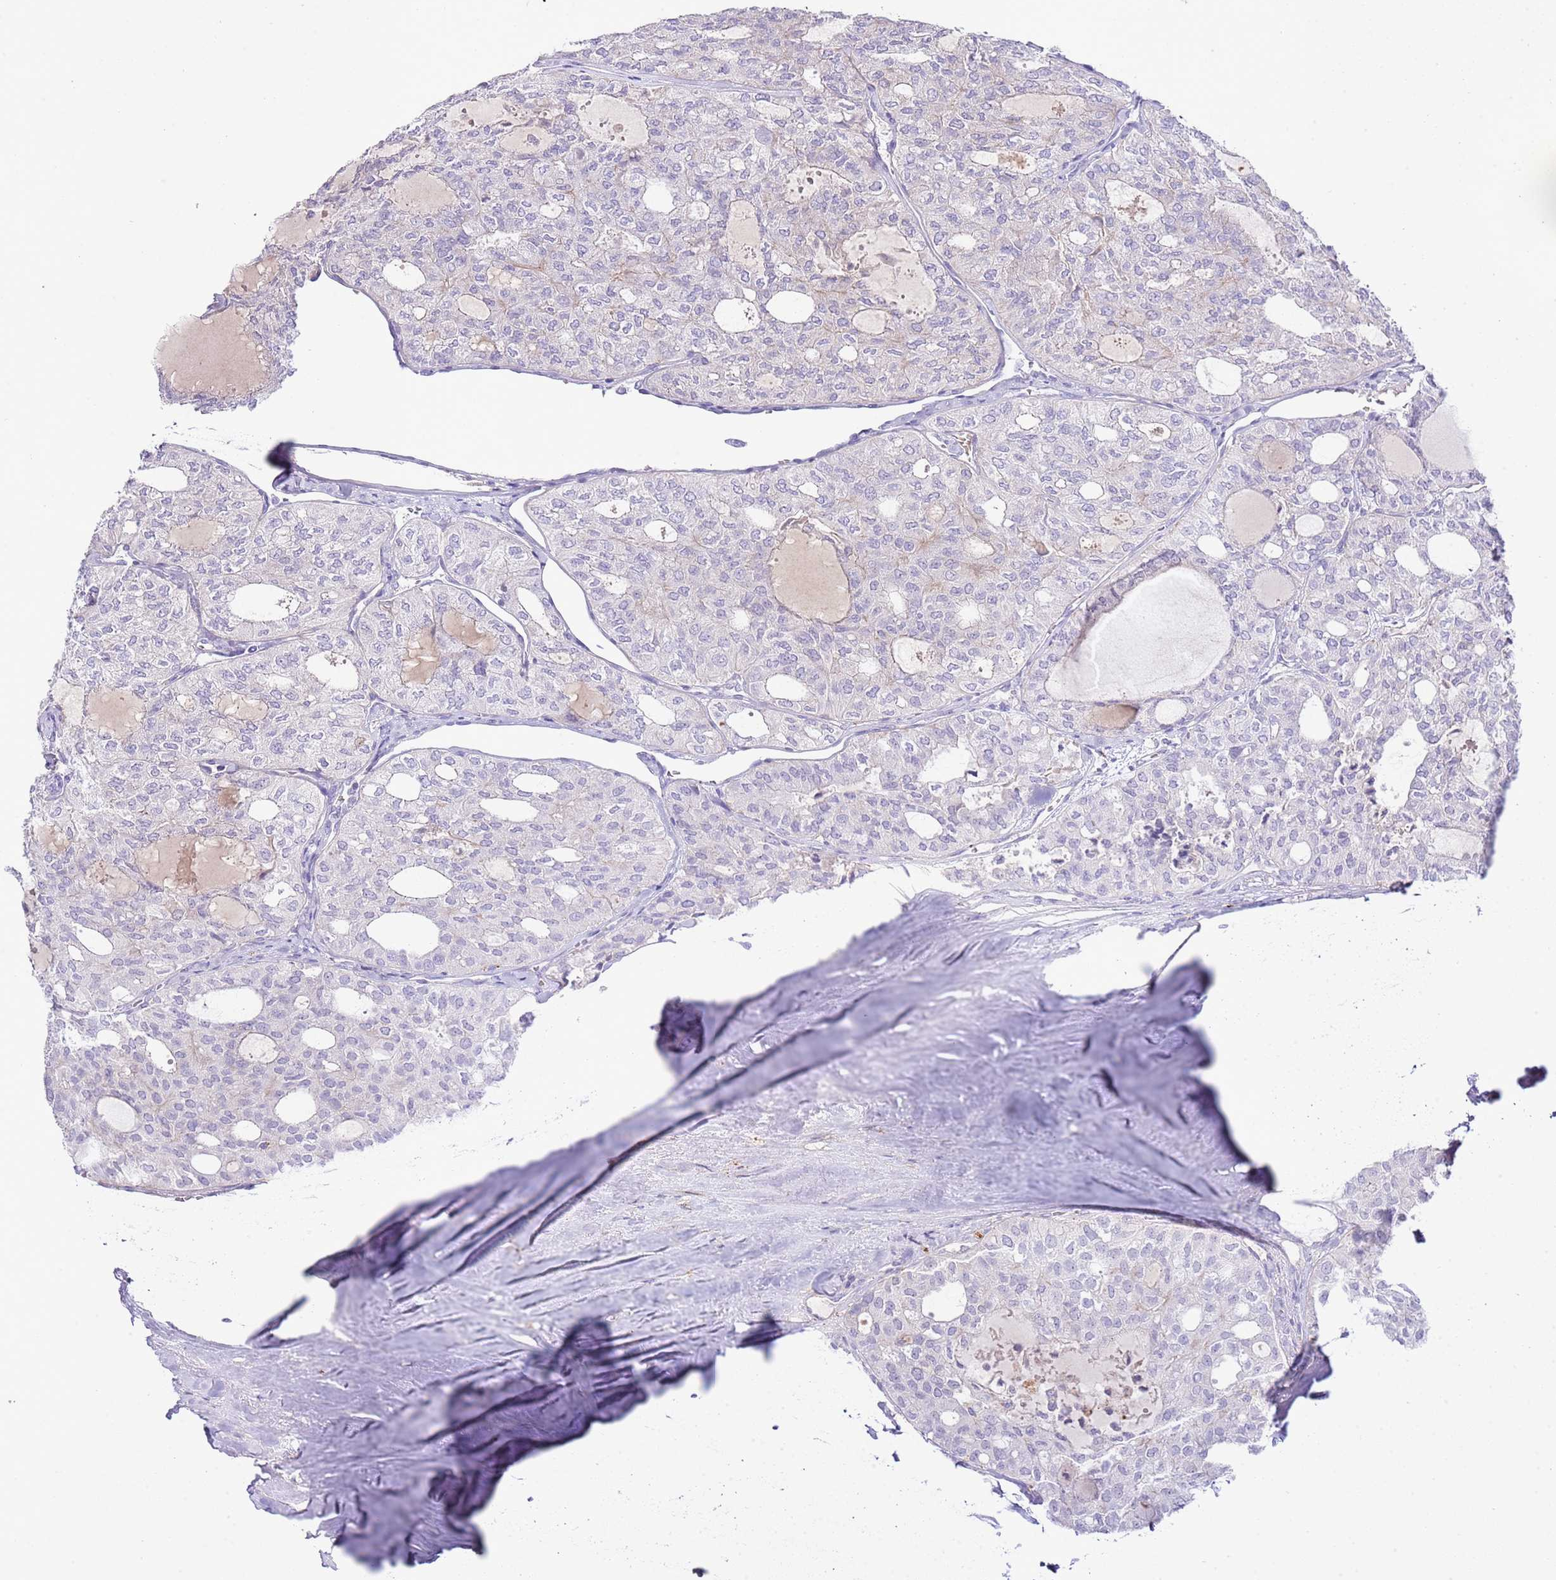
{"staining": {"intensity": "negative", "quantity": "none", "location": "none"}, "tissue": "thyroid cancer", "cell_type": "Tumor cells", "image_type": "cancer", "snomed": [{"axis": "morphology", "description": "Follicular adenoma carcinoma, NOS"}, {"axis": "topography", "description": "Thyroid gland"}], "caption": "An immunohistochemistry photomicrograph of thyroid cancer (follicular adenoma carcinoma) is shown. There is no staining in tumor cells of thyroid cancer (follicular adenoma carcinoma).", "gene": "ABHD17A", "patient": {"sex": "male", "age": 75}}